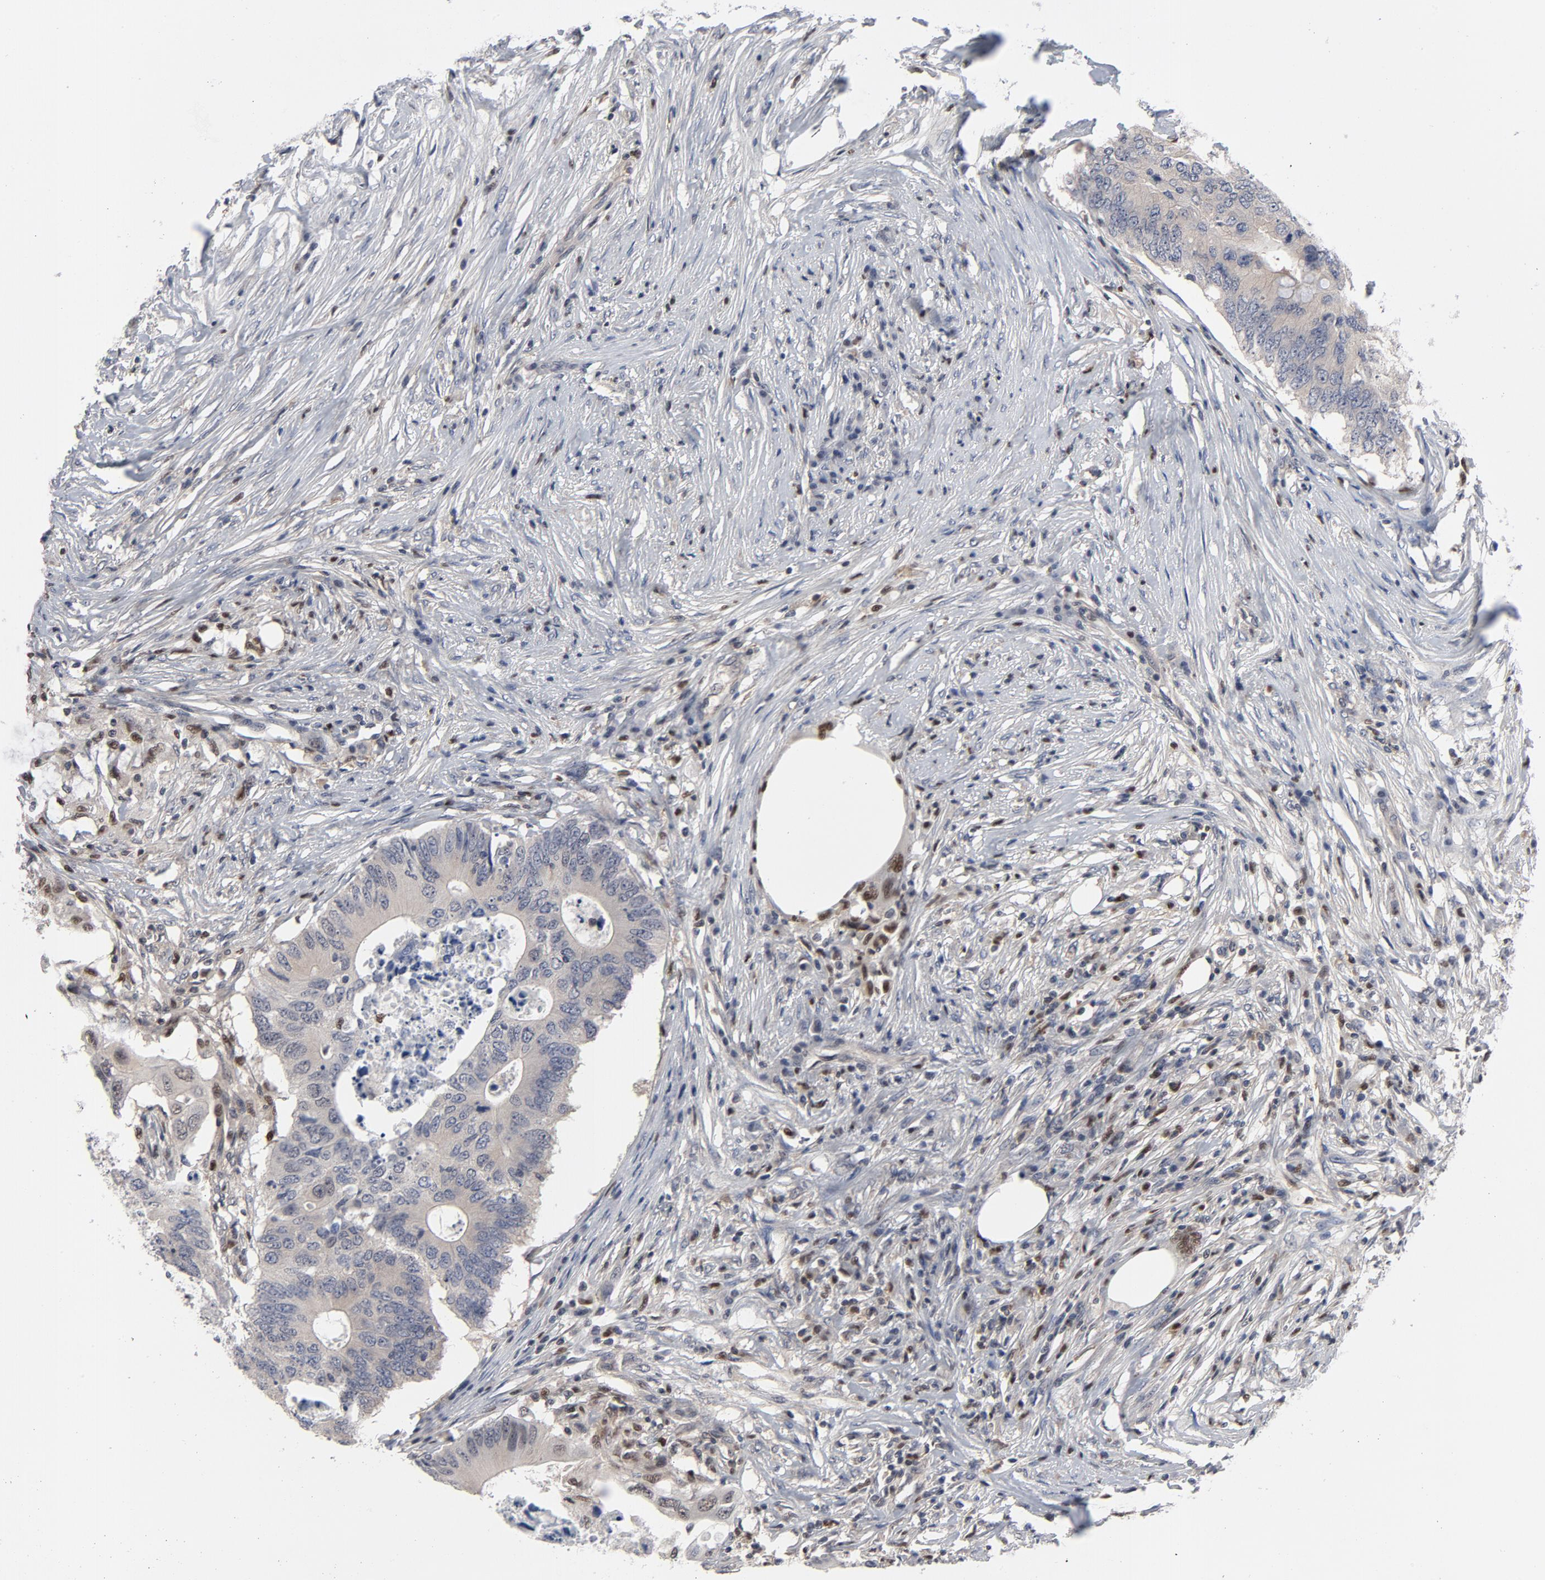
{"staining": {"intensity": "negative", "quantity": "none", "location": "none"}, "tissue": "colorectal cancer", "cell_type": "Tumor cells", "image_type": "cancer", "snomed": [{"axis": "morphology", "description": "Adenocarcinoma, NOS"}, {"axis": "topography", "description": "Colon"}], "caption": "A high-resolution histopathology image shows immunohistochemistry staining of colorectal adenocarcinoma, which demonstrates no significant staining in tumor cells.", "gene": "NFKB1", "patient": {"sex": "male", "age": 71}}